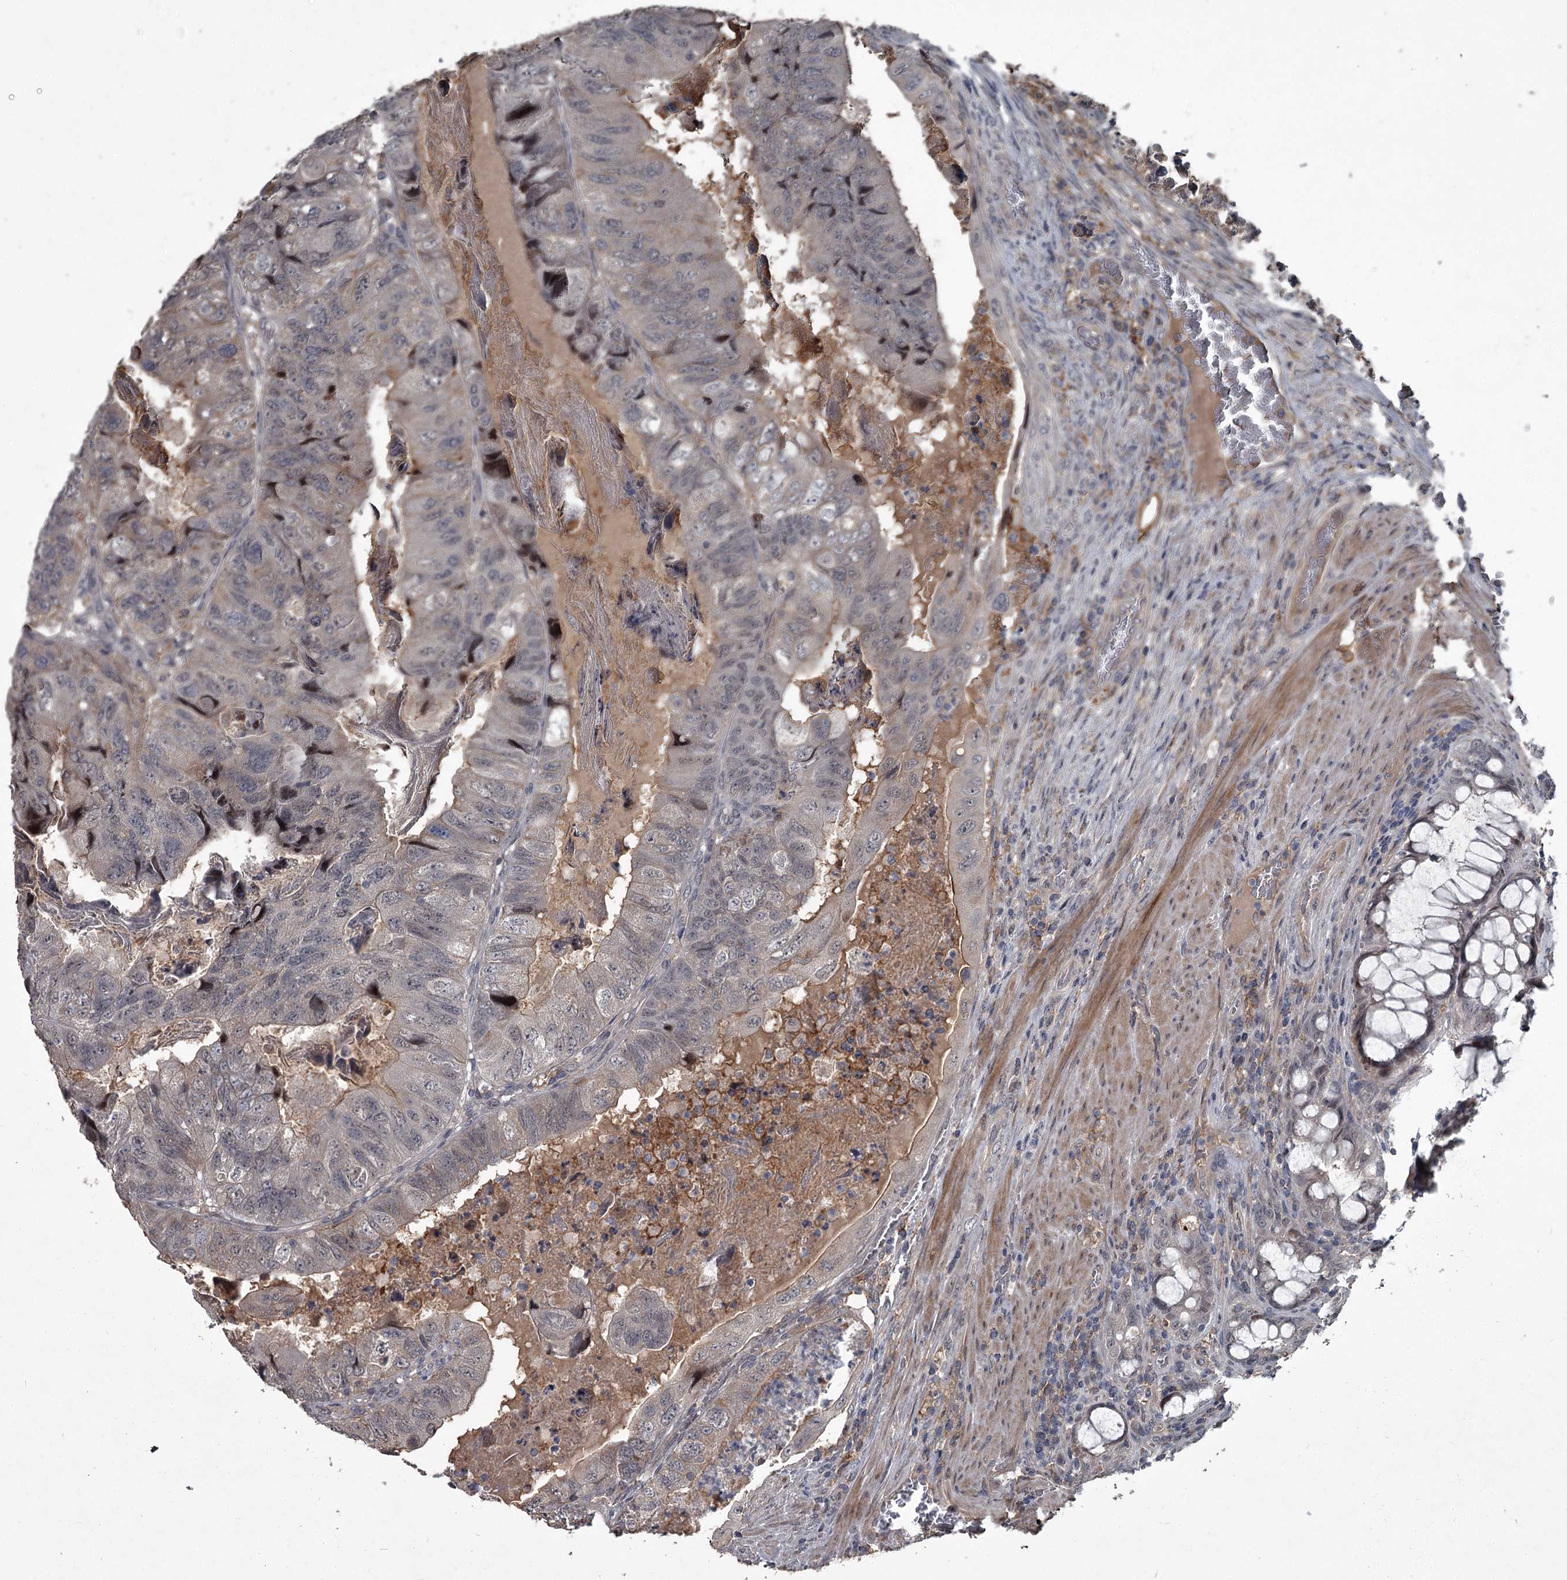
{"staining": {"intensity": "weak", "quantity": "<25%", "location": "nuclear"}, "tissue": "colorectal cancer", "cell_type": "Tumor cells", "image_type": "cancer", "snomed": [{"axis": "morphology", "description": "Adenocarcinoma, NOS"}, {"axis": "topography", "description": "Rectum"}], "caption": "Immunohistochemistry image of human adenocarcinoma (colorectal) stained for a protein (brown), which reveals no expression in tumor cells.", "gene": "FLVCR2", "patient": {"sex": "male", "age": 63}}